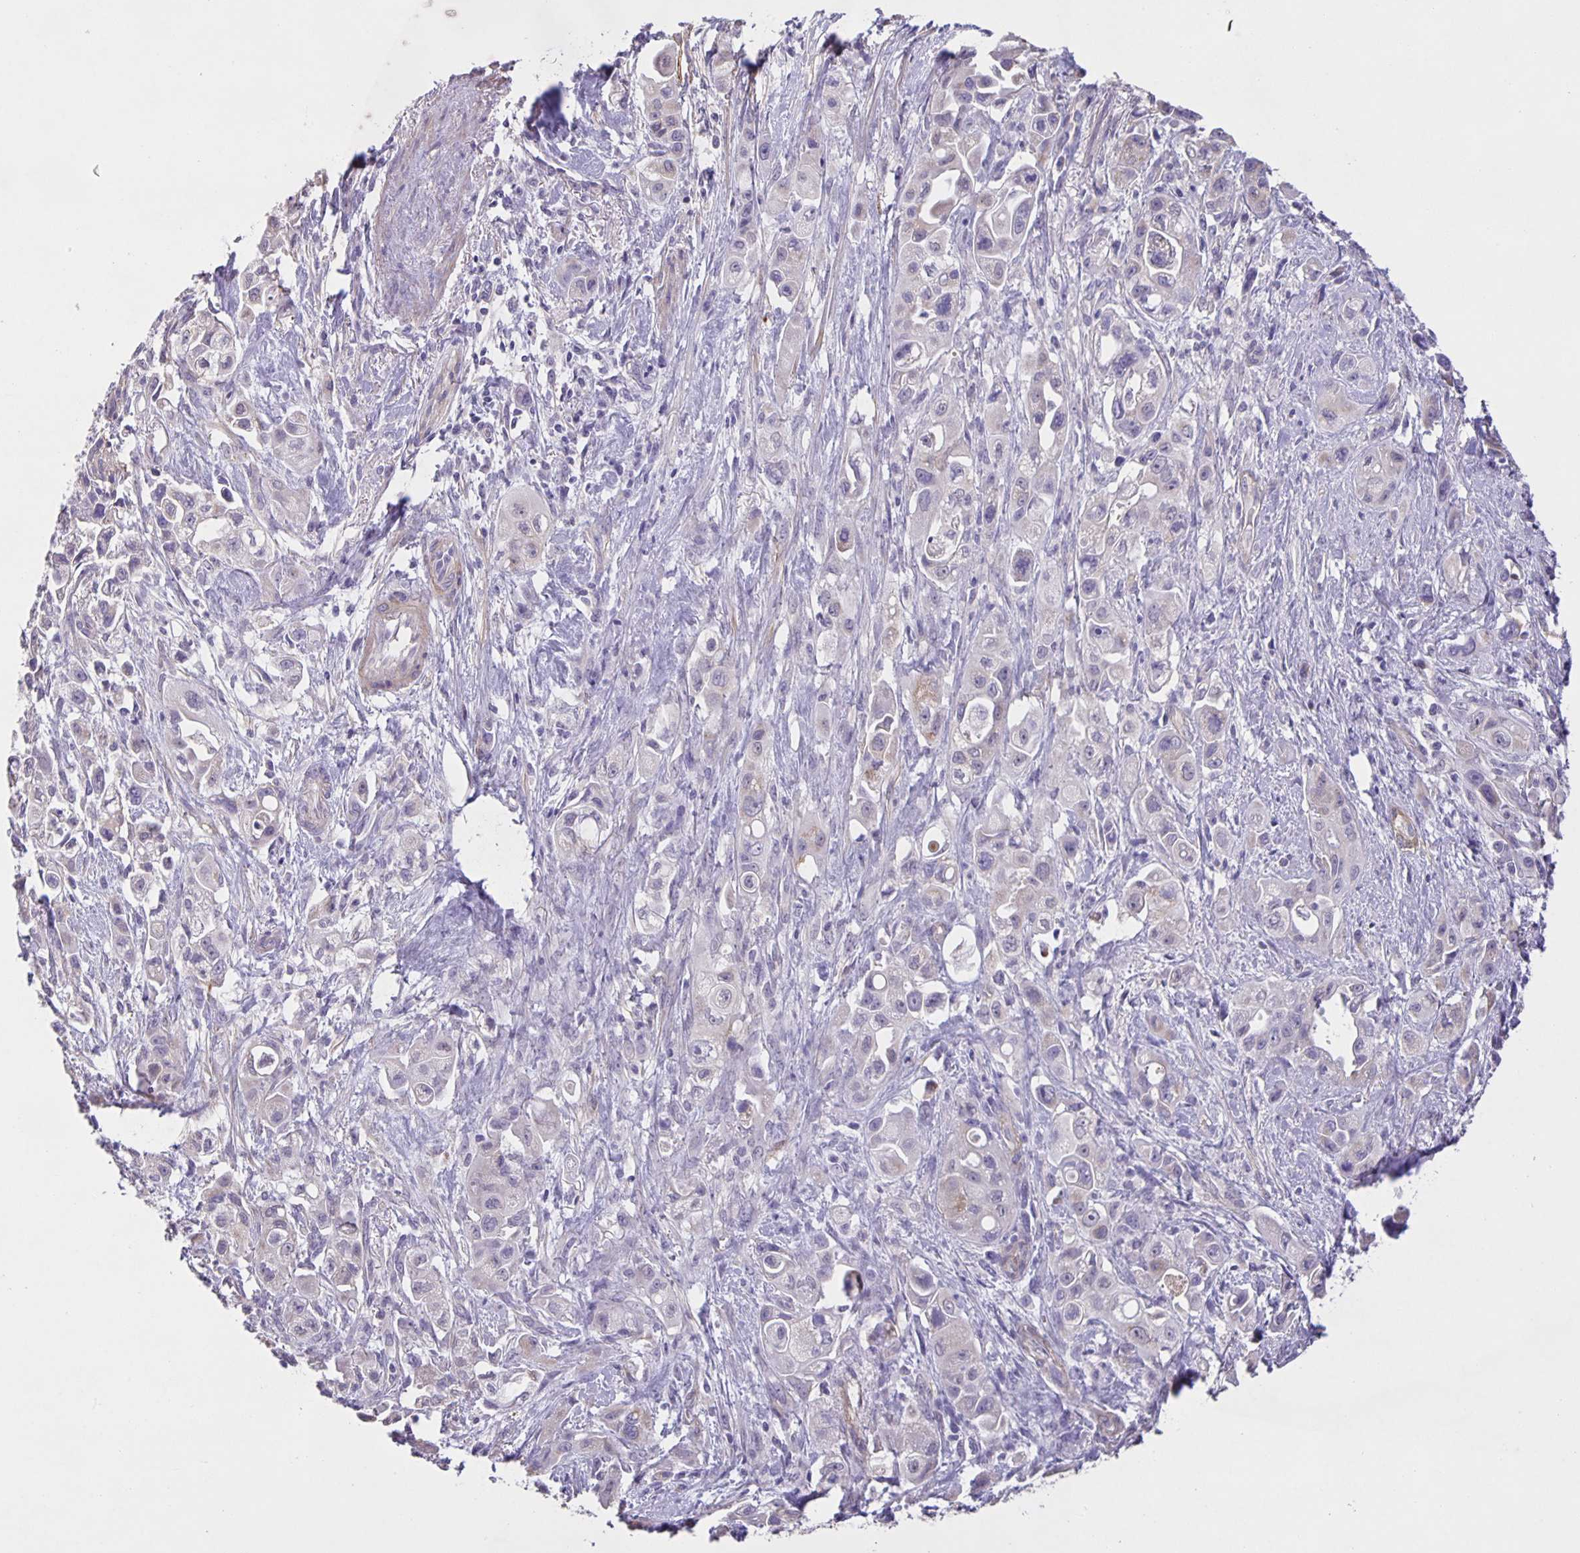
{"staining": {"intensity": "negative", "quantity": "none", "location": "none"}, "tissue": "pancreatic cancer", "cell_type": "Tumor cells", "image_type": "cancer", "snomed": [{"axis": "morphology", "description": "Adenocarcinoma, NOS"}, {"axis": "topography", "description": "Pancreas"}], "caption": "High power microscopy photomicrograph of an immunohistochemistry micrograph of pancreatic adenocarcinoma, revealing no significant positivity in tumor cells.", "gene": "SRCIN1", "patient": {"sex": "female", "age": 66}}